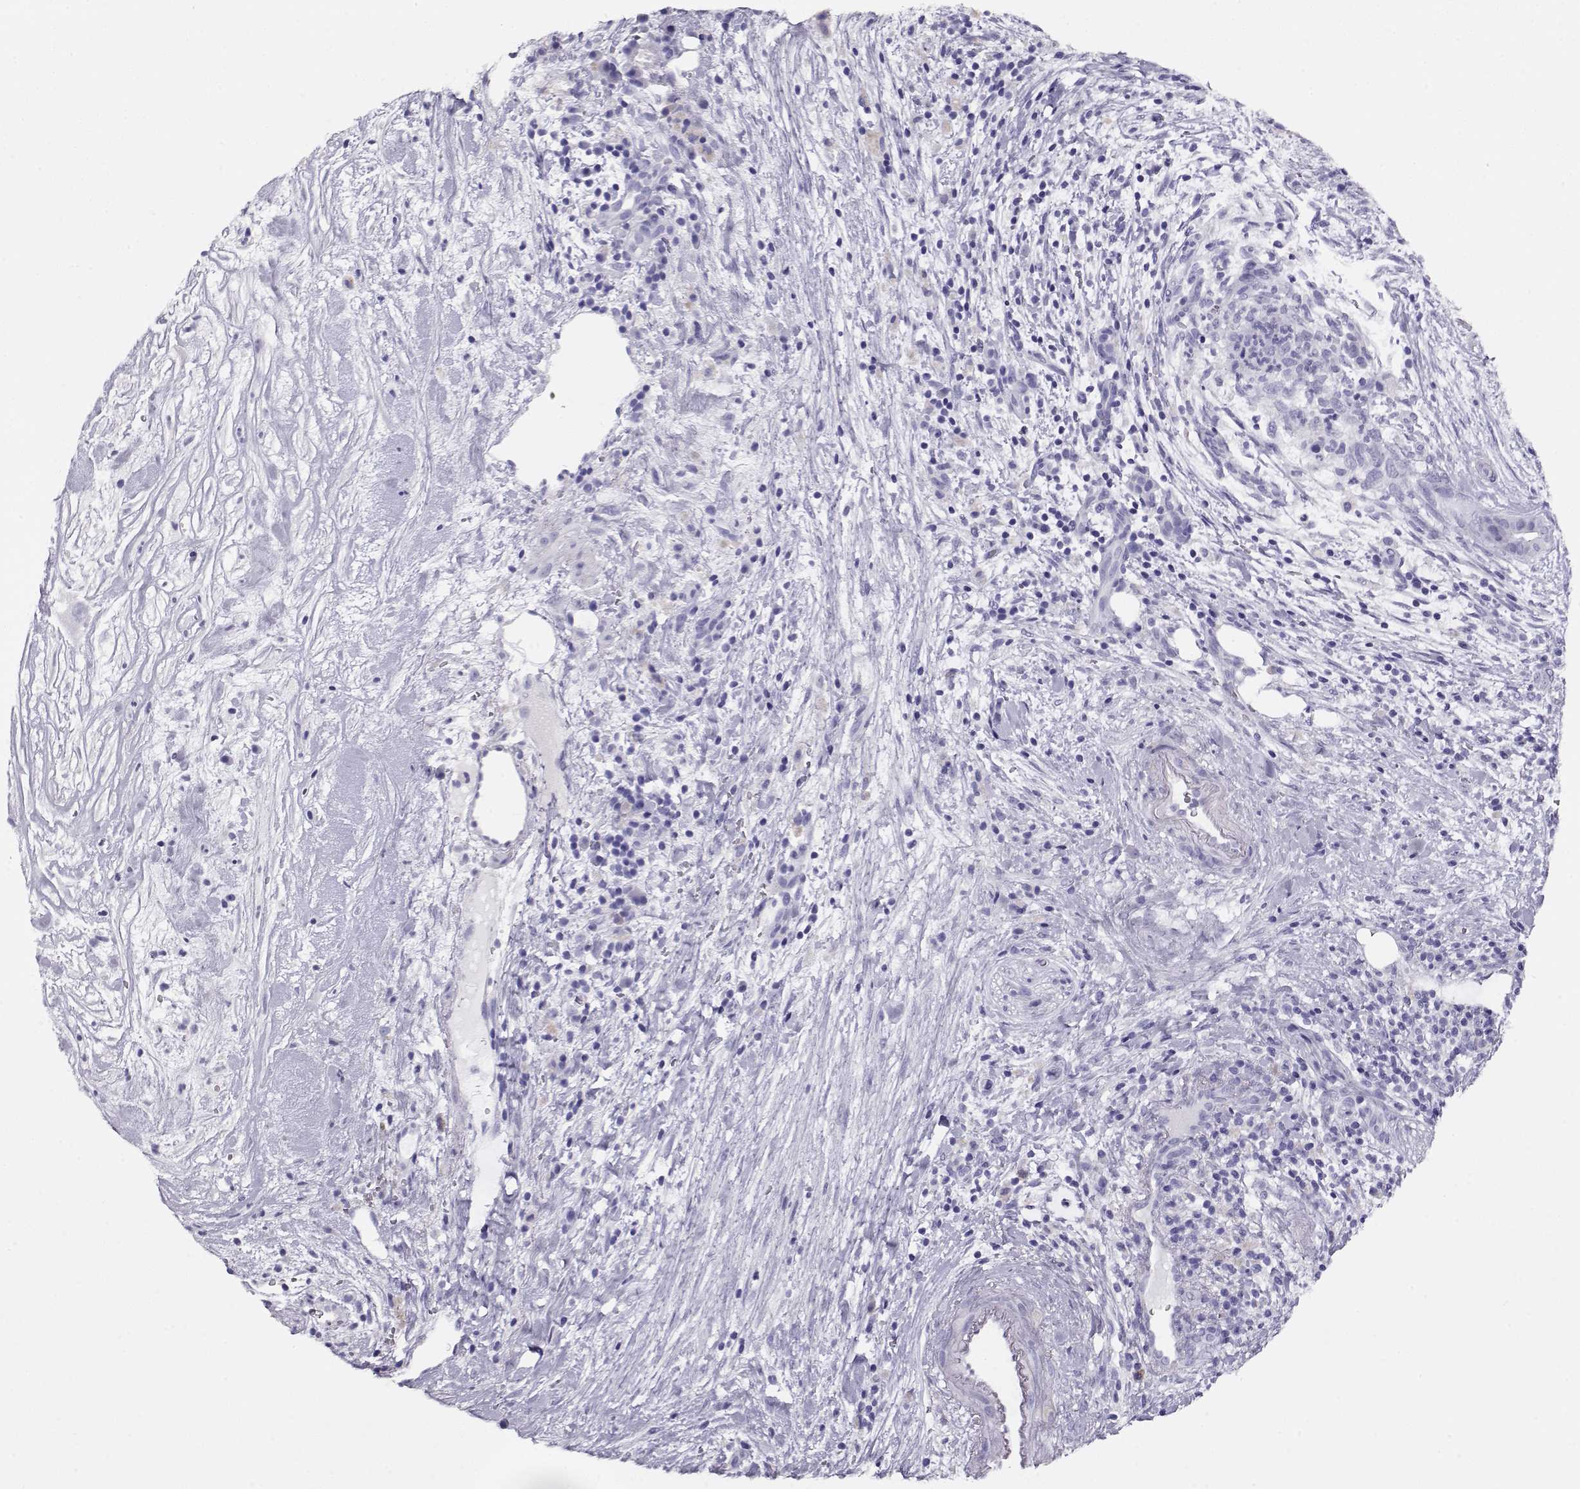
{"staining": {"intensity": "negative", "quantity": "none", "location": "none"}, "tissue": "pancreatic cancer", "cell_type": "Tumor cells", "image_type": "cancer", "snomed": [{"axis": "morphology", "description": "Adenocarcinoma, NOS"}, {"axis": "topography", "description": "Pancreas"}], "caption": "The histopathology image demonstrates no significant expression in tumor cells of adenocarcinoma (pancreatic). (Brightfield microscopy of DAB (3,3'-diaminobenzidine) immunohistochemistry (IHC) at high magnification).", "gene": "CRX", "patient": {"sex": "male", "age": 44}}